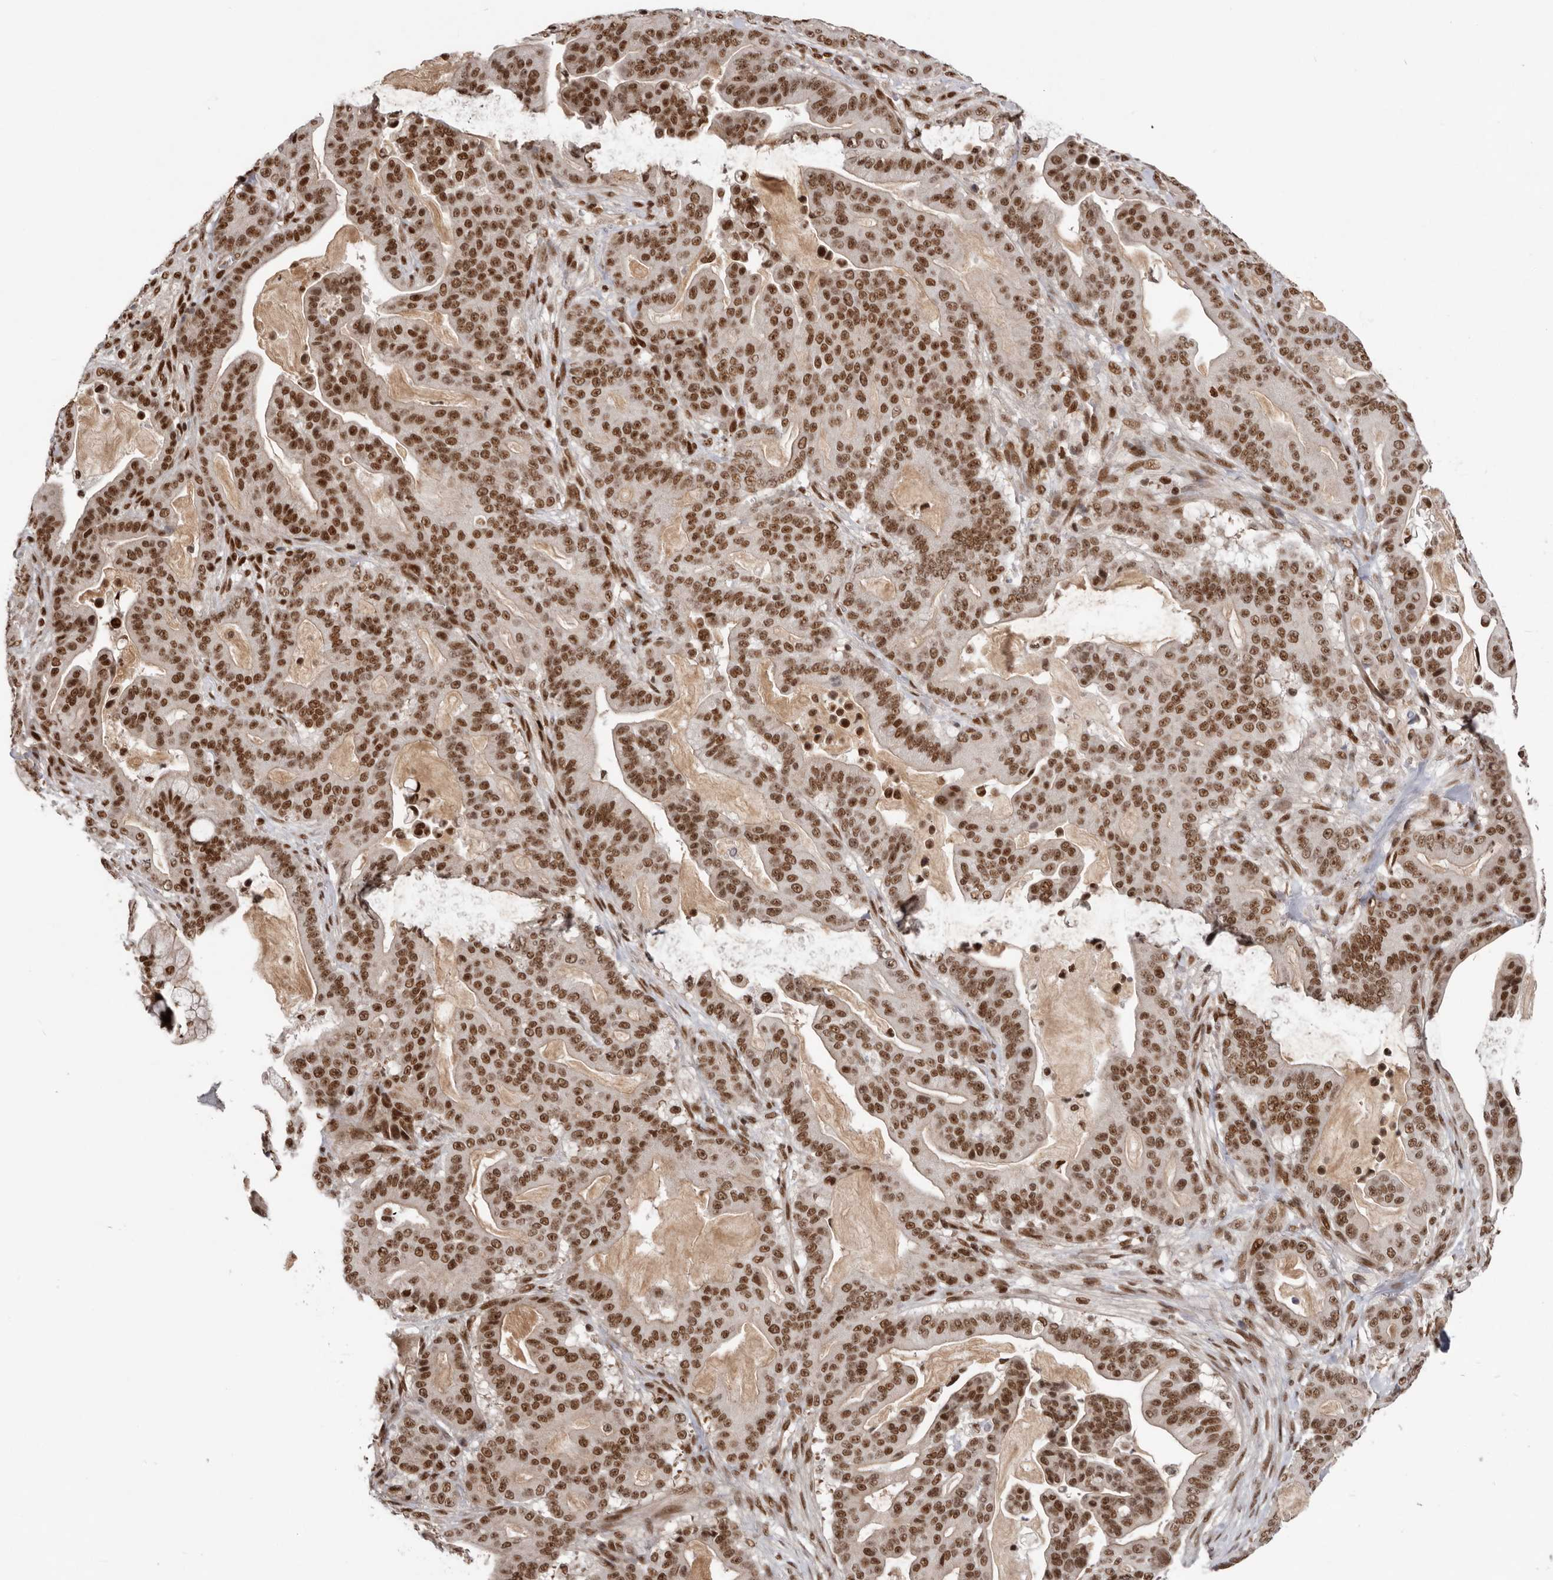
{"staining": {"intensity": "moderate", "quantity": ">75%", "location": "nuclear"}, "tissue": "pancreatic cancer", "cell_type": "Tumor cells", "image_type": "cancer", "snomed": [{"axis": "morphology", "description": "Adenocarcinoma, NOS"}, {"axis": "topography", "description": "Pancreas"}], "caption": "Pancreatic cancer stained for a protein (brown) shows moderate nuclear positive positivity in about >75% of tumor cells.", "gene": "CHTOP", "patient": {"sex": "male", "age": 63}}